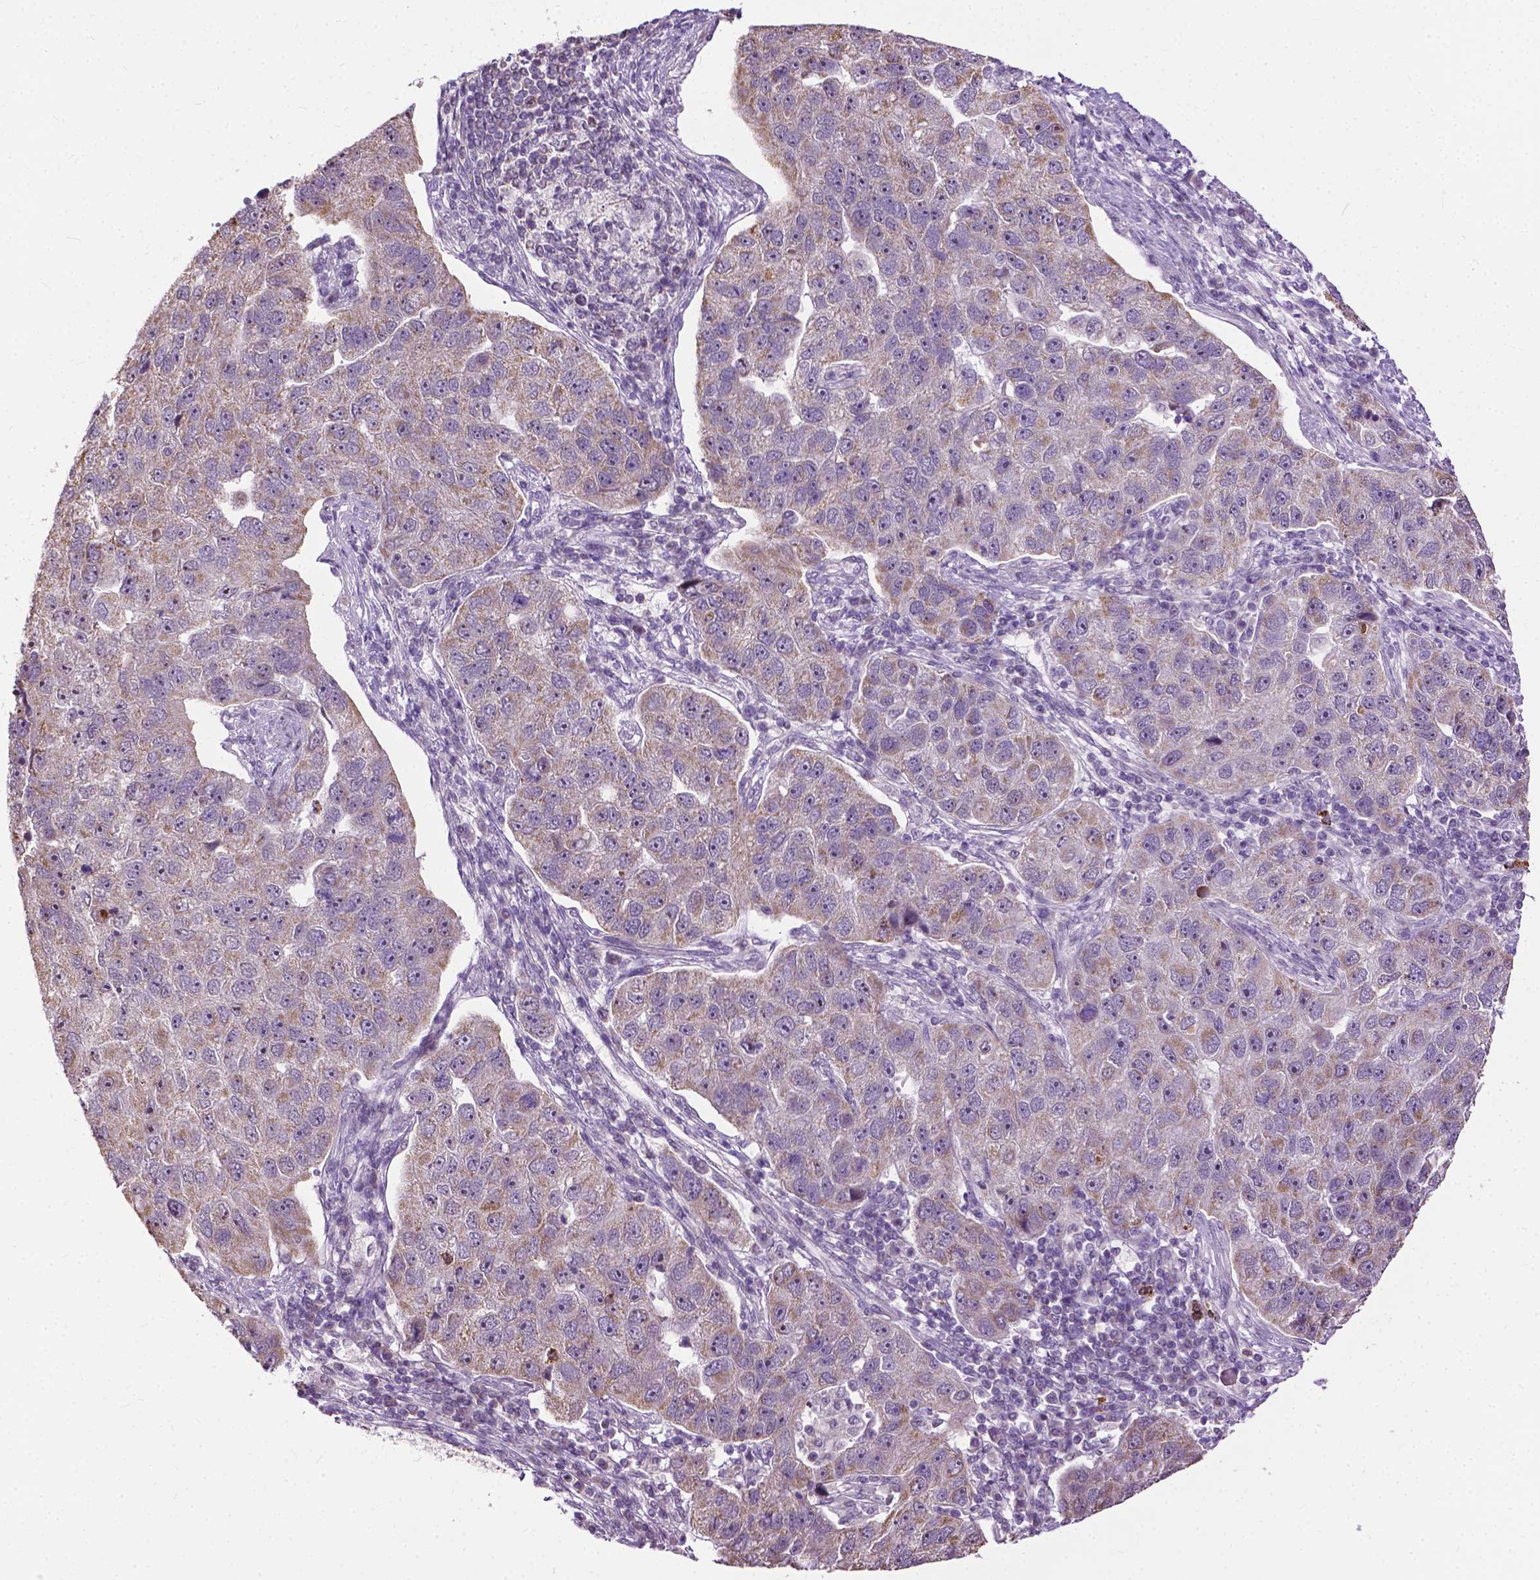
{"staining": {"intensity": "weak", "quantity": "<25%", "location": "cytoplasmic/membranous"}, "tissue": "pancreatic cancer", "cell_type": "Tumor cells", "image_type": "cancer", "snomed": [{"axis": "morphology", "description": "Adenocarcinoma, NOS"}, {"axis": "topography", "description": "Pancreas"}], "caption": "A micrograph of human pancreatic cancer is negative for staining in tumor cells.", "gene": "TTC9B", "patient": {"sex": "female", "age": 61}}